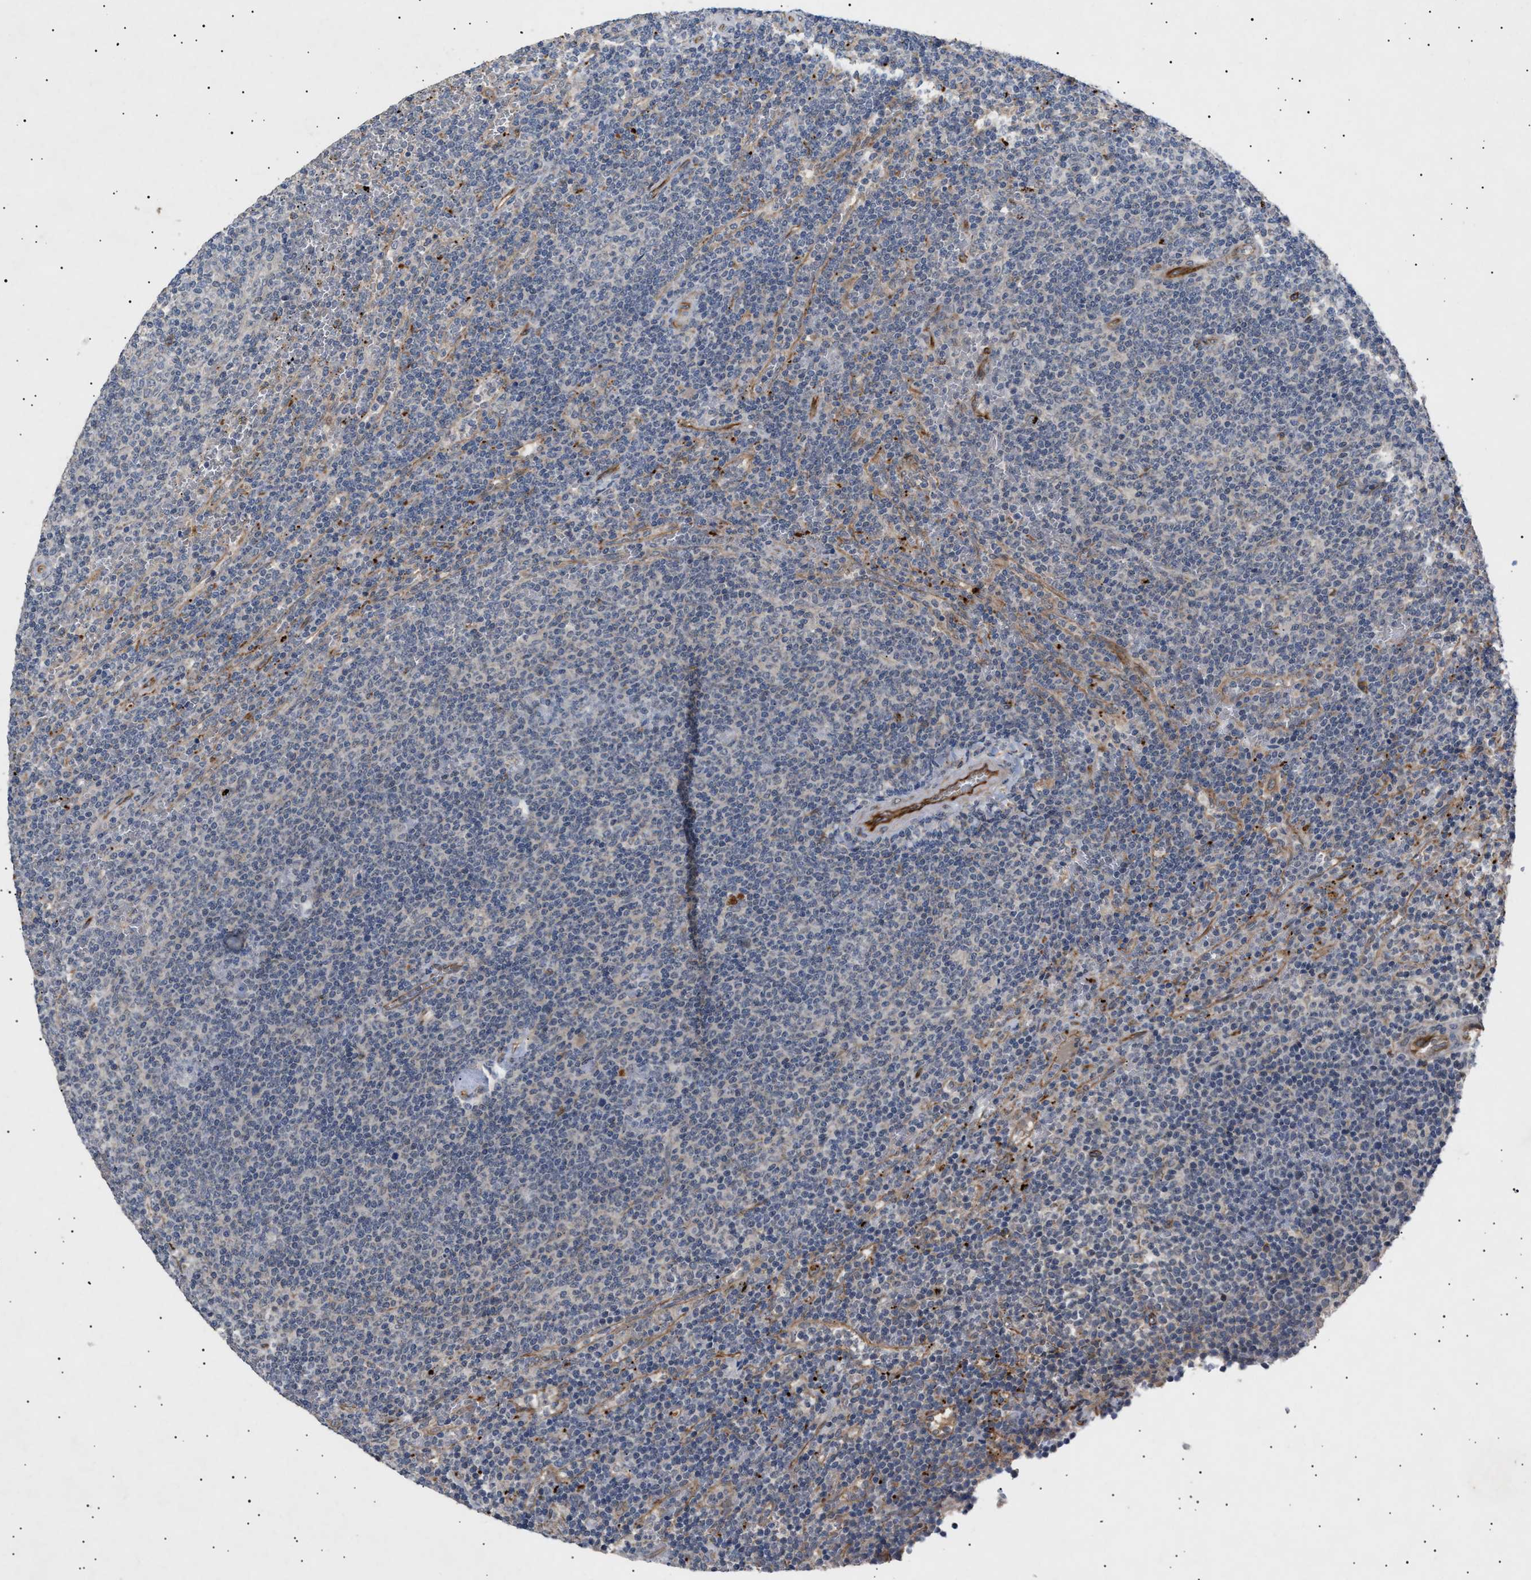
{"staining": {"intensity": "negative", "quantity": "none", "location": "none"}, "tissue": "lymphoma", "cell_type": "Tumor cells", "image_type": "cancer", "snomed": [{"axis": "morphology", "description": "Malignant lymphoma, non-Hodgkin's type, Low grade"}, {"axis": "topography", "description": "Spleen"}], "caption": "Immunohistochemistry image of human low-grade malignant lymphoma, non-Hodgkin's type stained for a protein (brown), which demonstrates no positivity in tumor cells. (DAB (3,3'-diaminobenzidine) IHC visualized using brightfield microscopy, high magnification).", "gene": "SIRT5", "patient": {"sex": "female", "age": 50}}